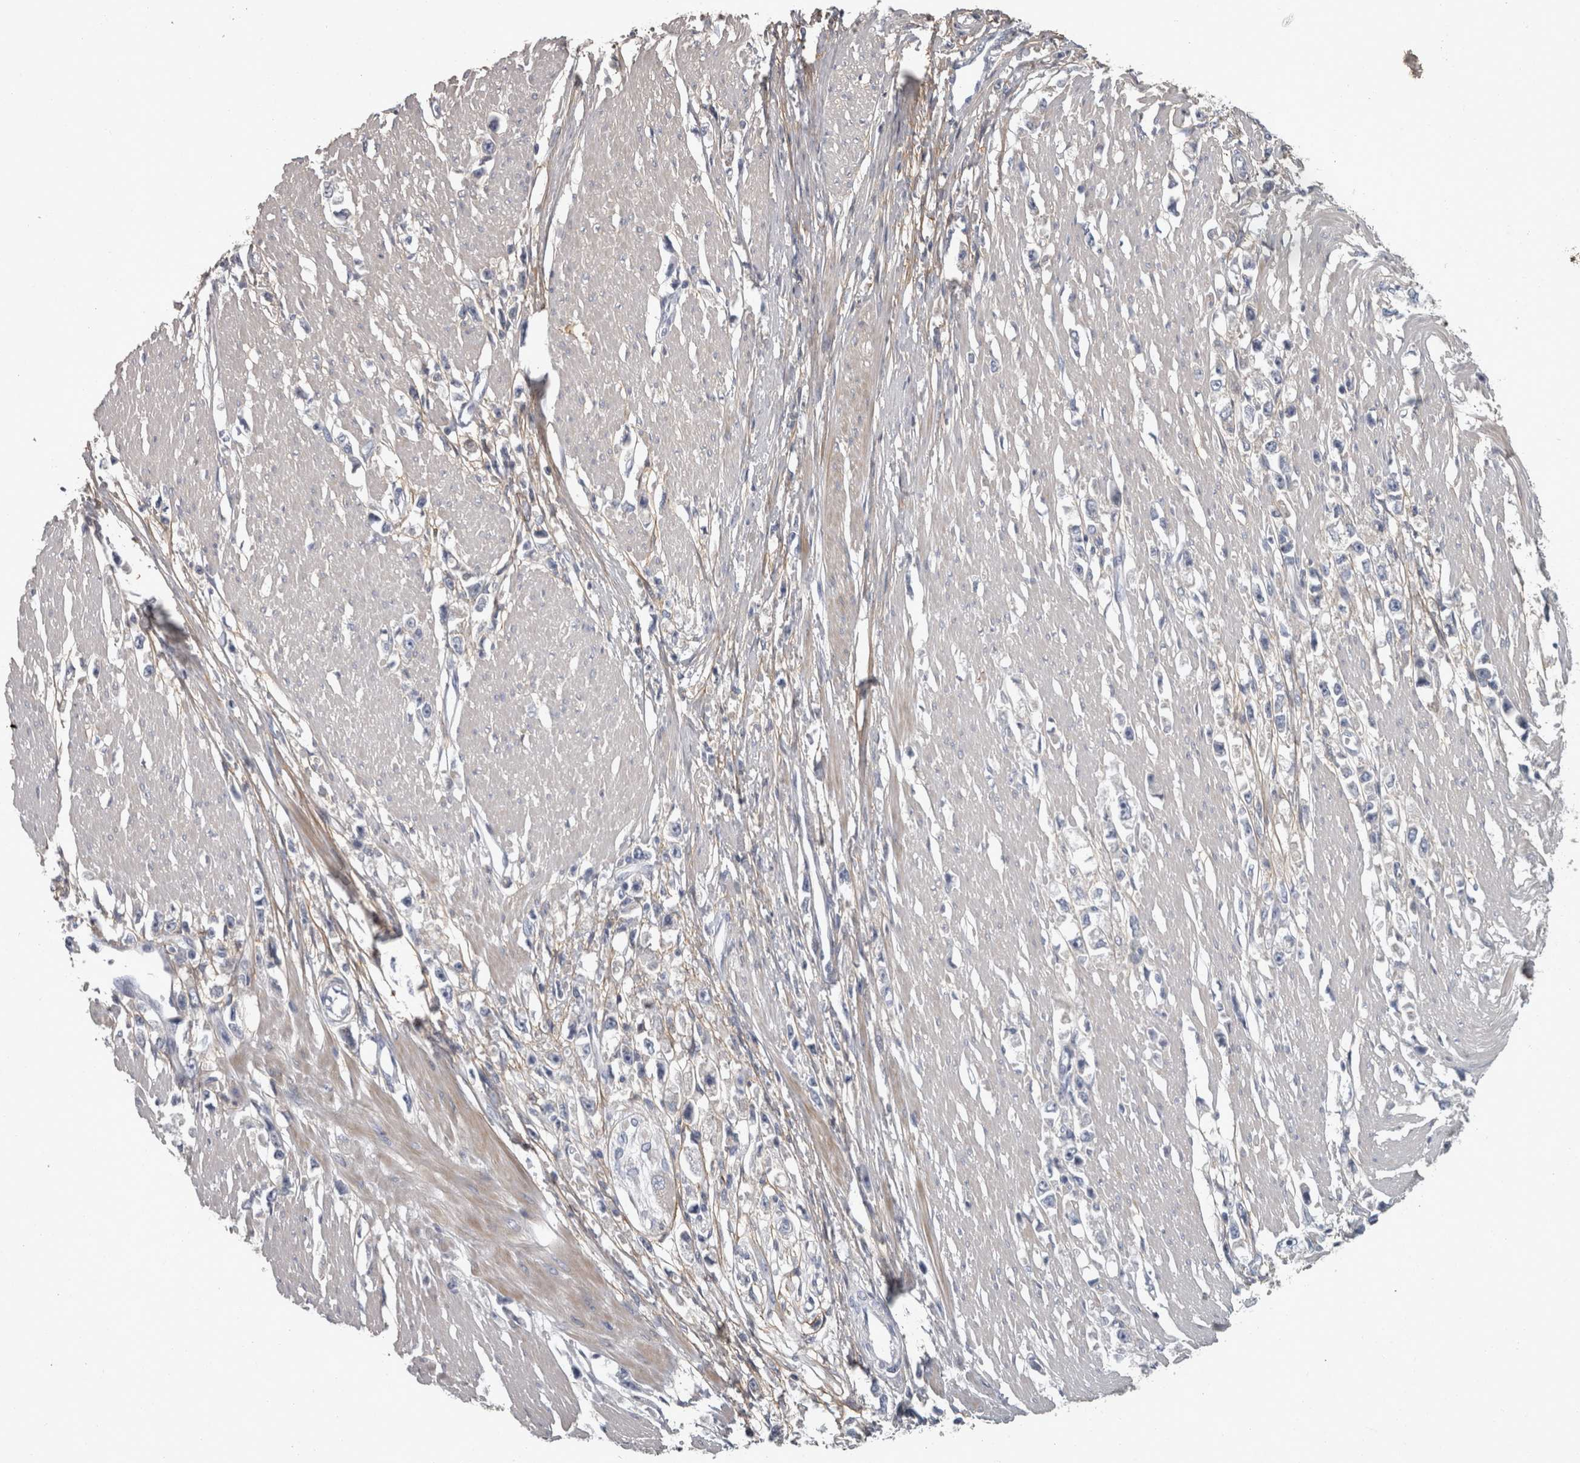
{"staining": {"intensity": "negative", "quantity": "none", "location": "none"}, "tissue": "stomach cancer", "cell_type": "Tumor cells", "image_type": "cancer", "snomed": [{"axis": "morphology", "description": "Adenocarcinoma, NOS"}, {"axis": "topography", "description": "Stomach"}], "caption": "Immunohistochemical staining of human adenocarcinoma (stomach) shows no significant expression in tumor cells. (DAB immunohistochemistry visualized using brightfield microscopy, high magnification).", "gene": "EFEMP2", "patient": {"sex": "female", "age": 59}}